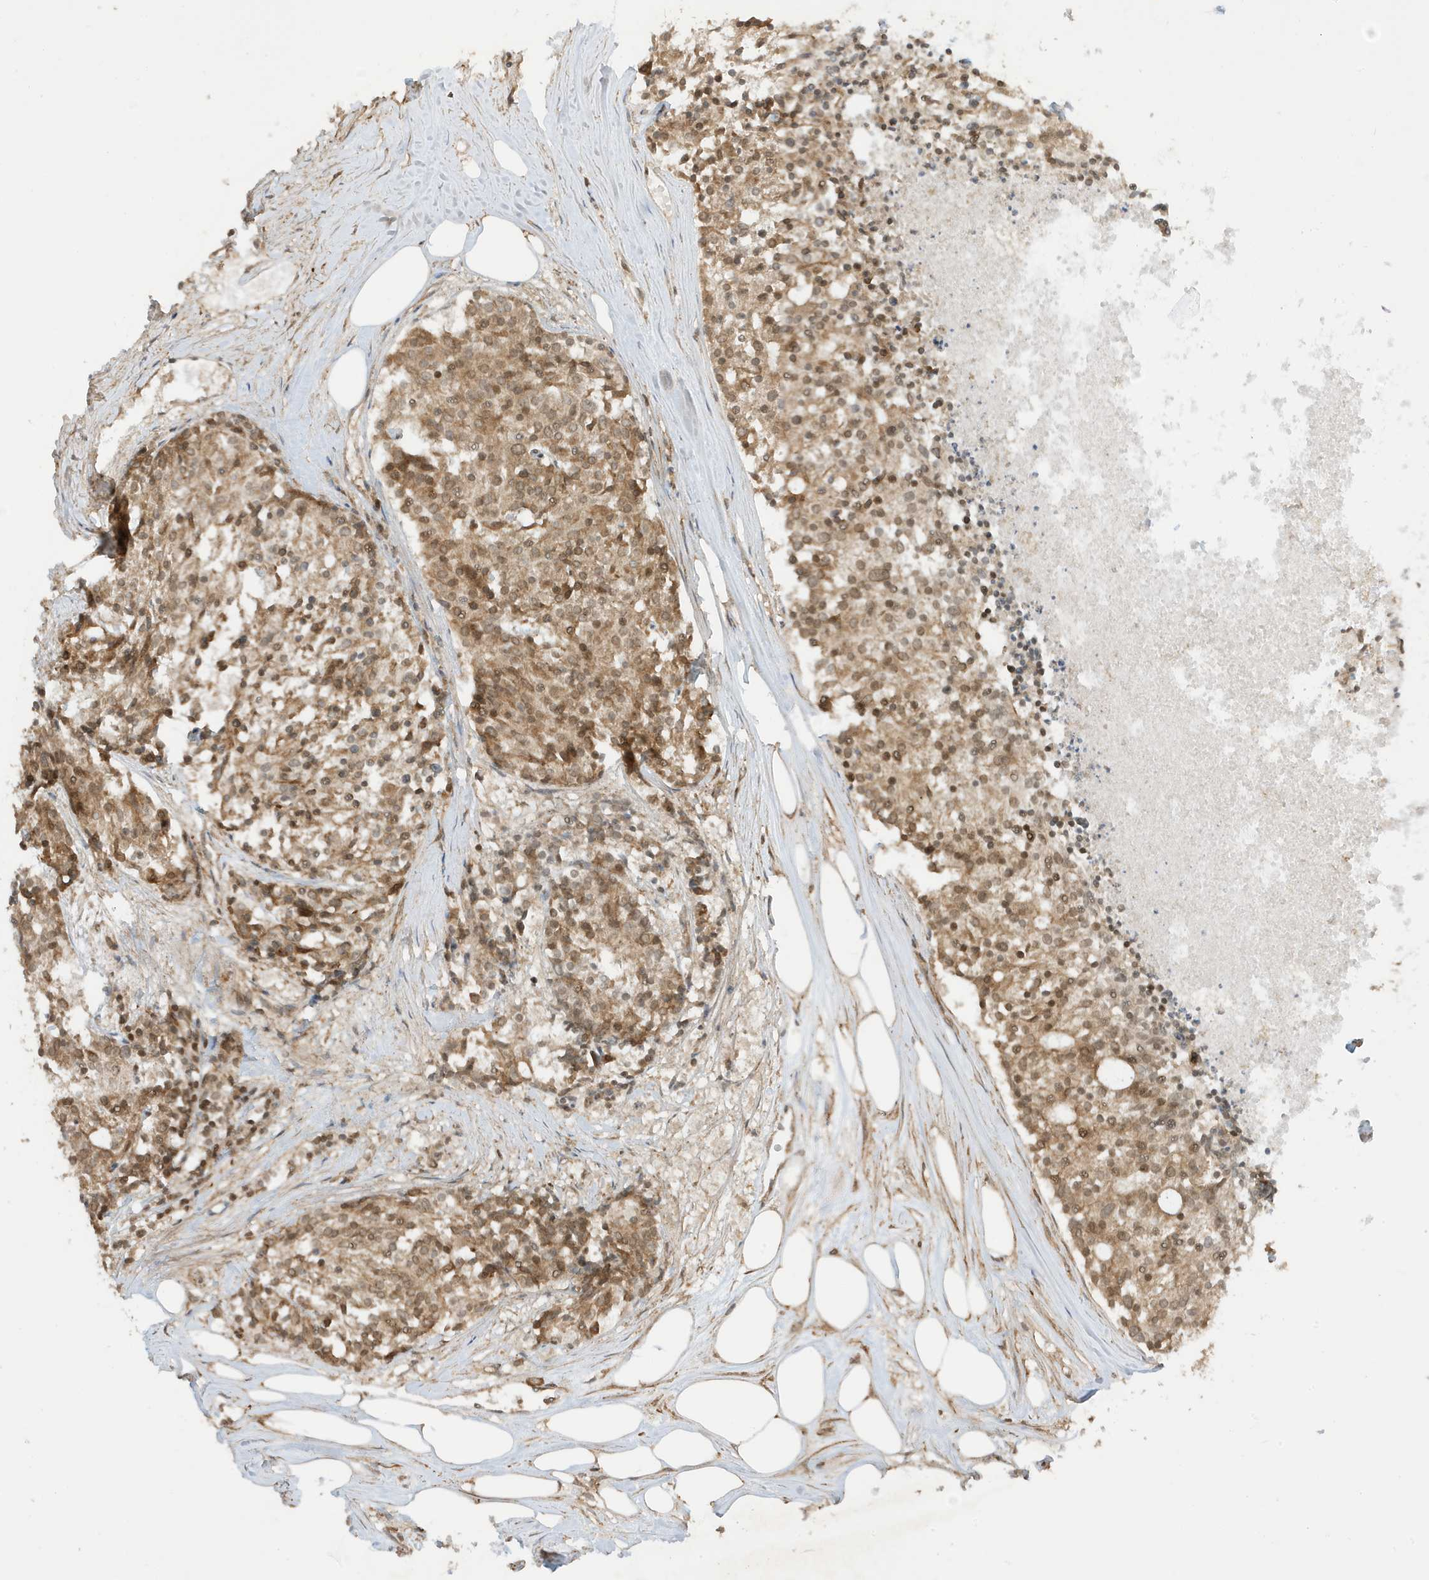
{"staining": {"intensity": "moderate", "quantity": ">75%", "location": "cytoplasmic/membranous,nuclear"}, "tissue": "carcinoid", "cell_type": "Tumor cells", "image_type": "cancer", "snomed": [{"axis": "morphology", "description": "Carcinoid, malignant, NOS"}, {"axis": "topography", "description": "Pancreas"}], "caption": "This photomicrograph displays immunohistochemistry (IHC) staining of carcinoid (malignant), with medium moderate cytoplasmic/membranous and nuclear expression in about >75% of tumor cells.", "gene": "SCARF2", "patient": {"sex": "female", "age": 54}}